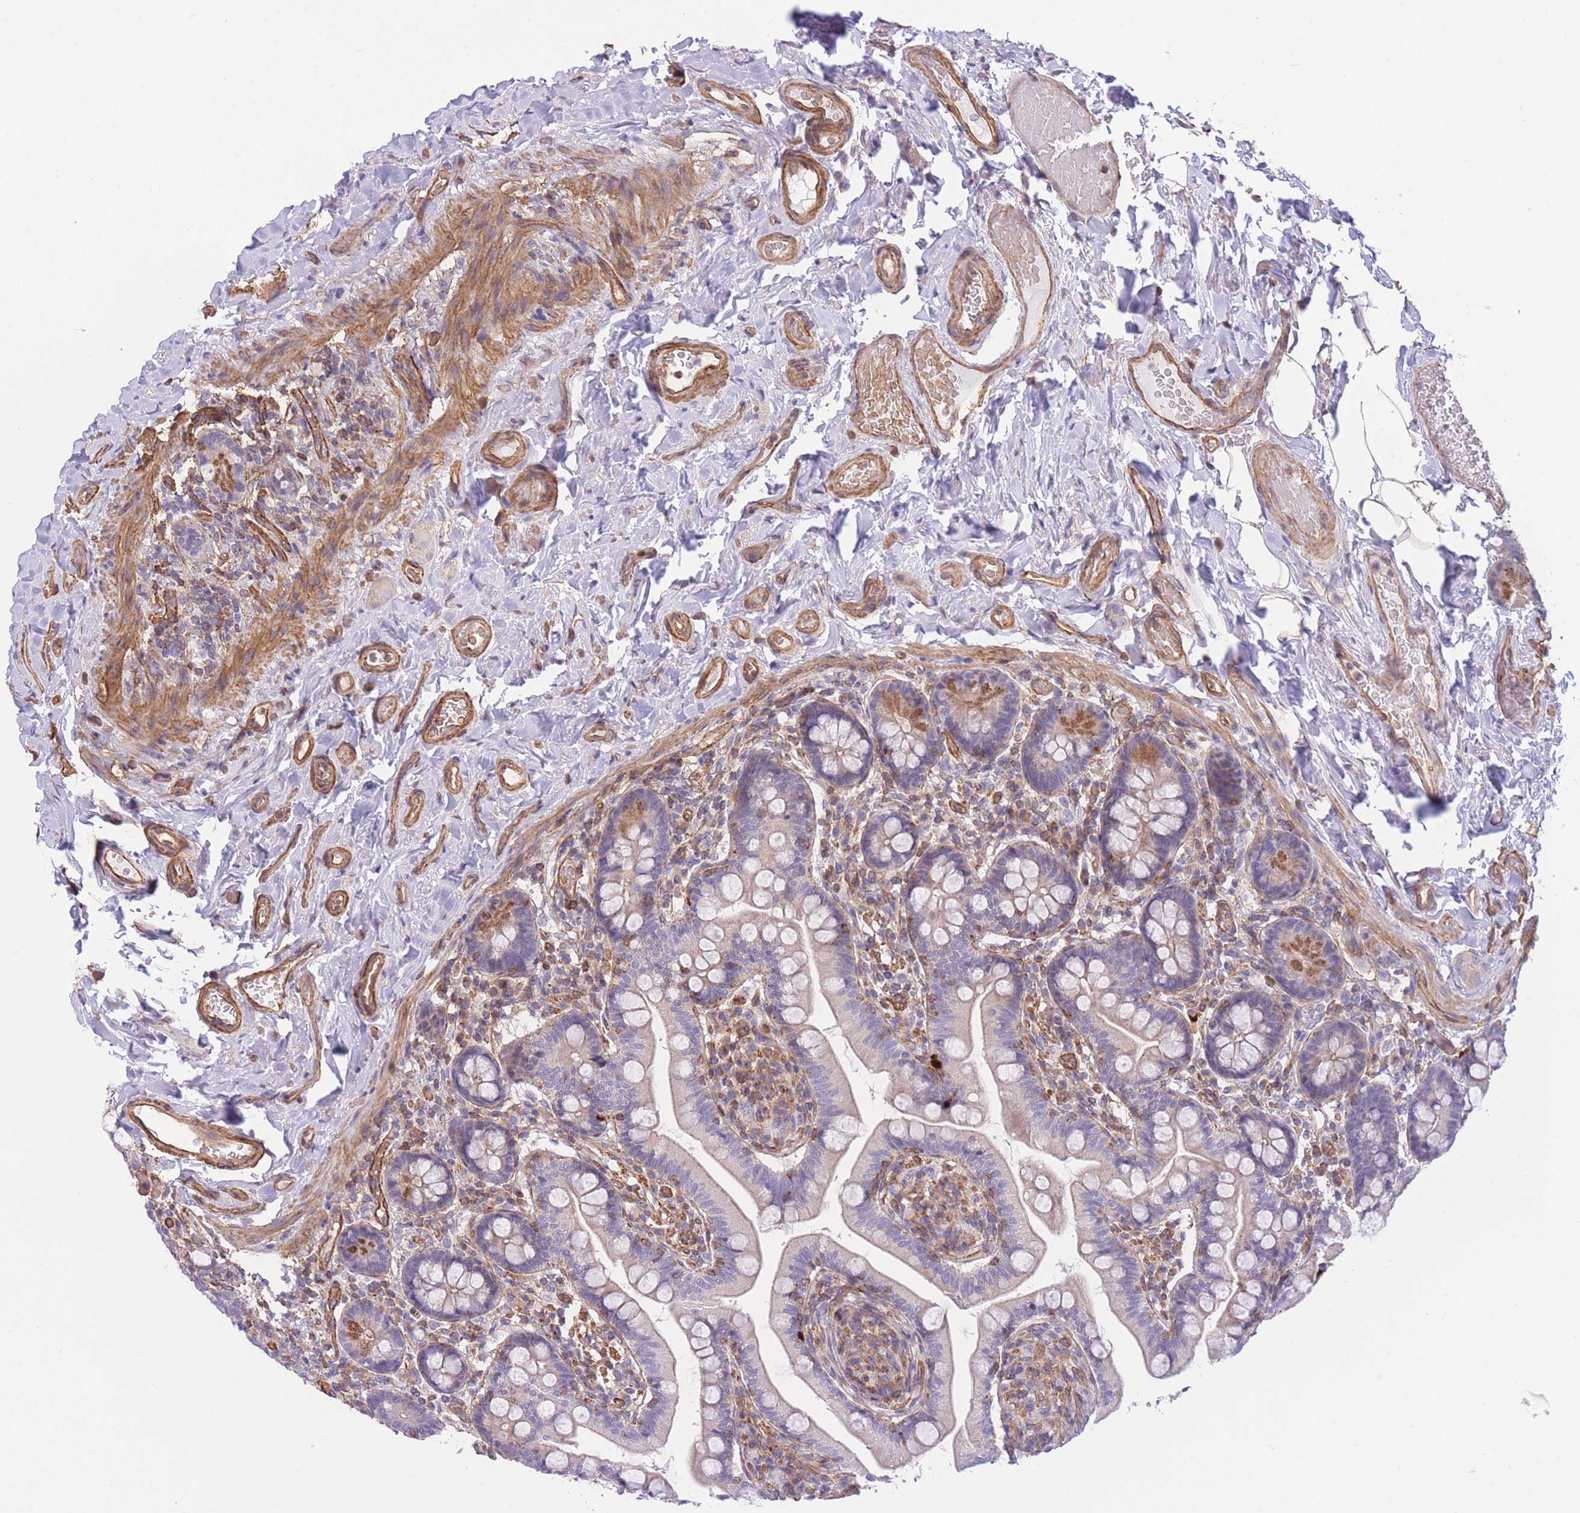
{"staining": {"intensity": "weak", "quantity": "25%-75%", "location": "cytoplasmic/membranous"}, "tissue": "small intestine", "cell_type": "Glandular cells", "image_type": "normal", "snomed": [{"axis": "morphology", "description": "Normal tissue, NOS"}, {"axis": "topography", "description": "Small intestine"}], "caption": "Approximately 25%-75% of glandular cells in benign small intestine show weak cytoplasmic/membranous protein staining as visualized by brown immunohistochemical staining.", "gene": "CDC25B", "patient": {"sex": "female", "age": 64}}